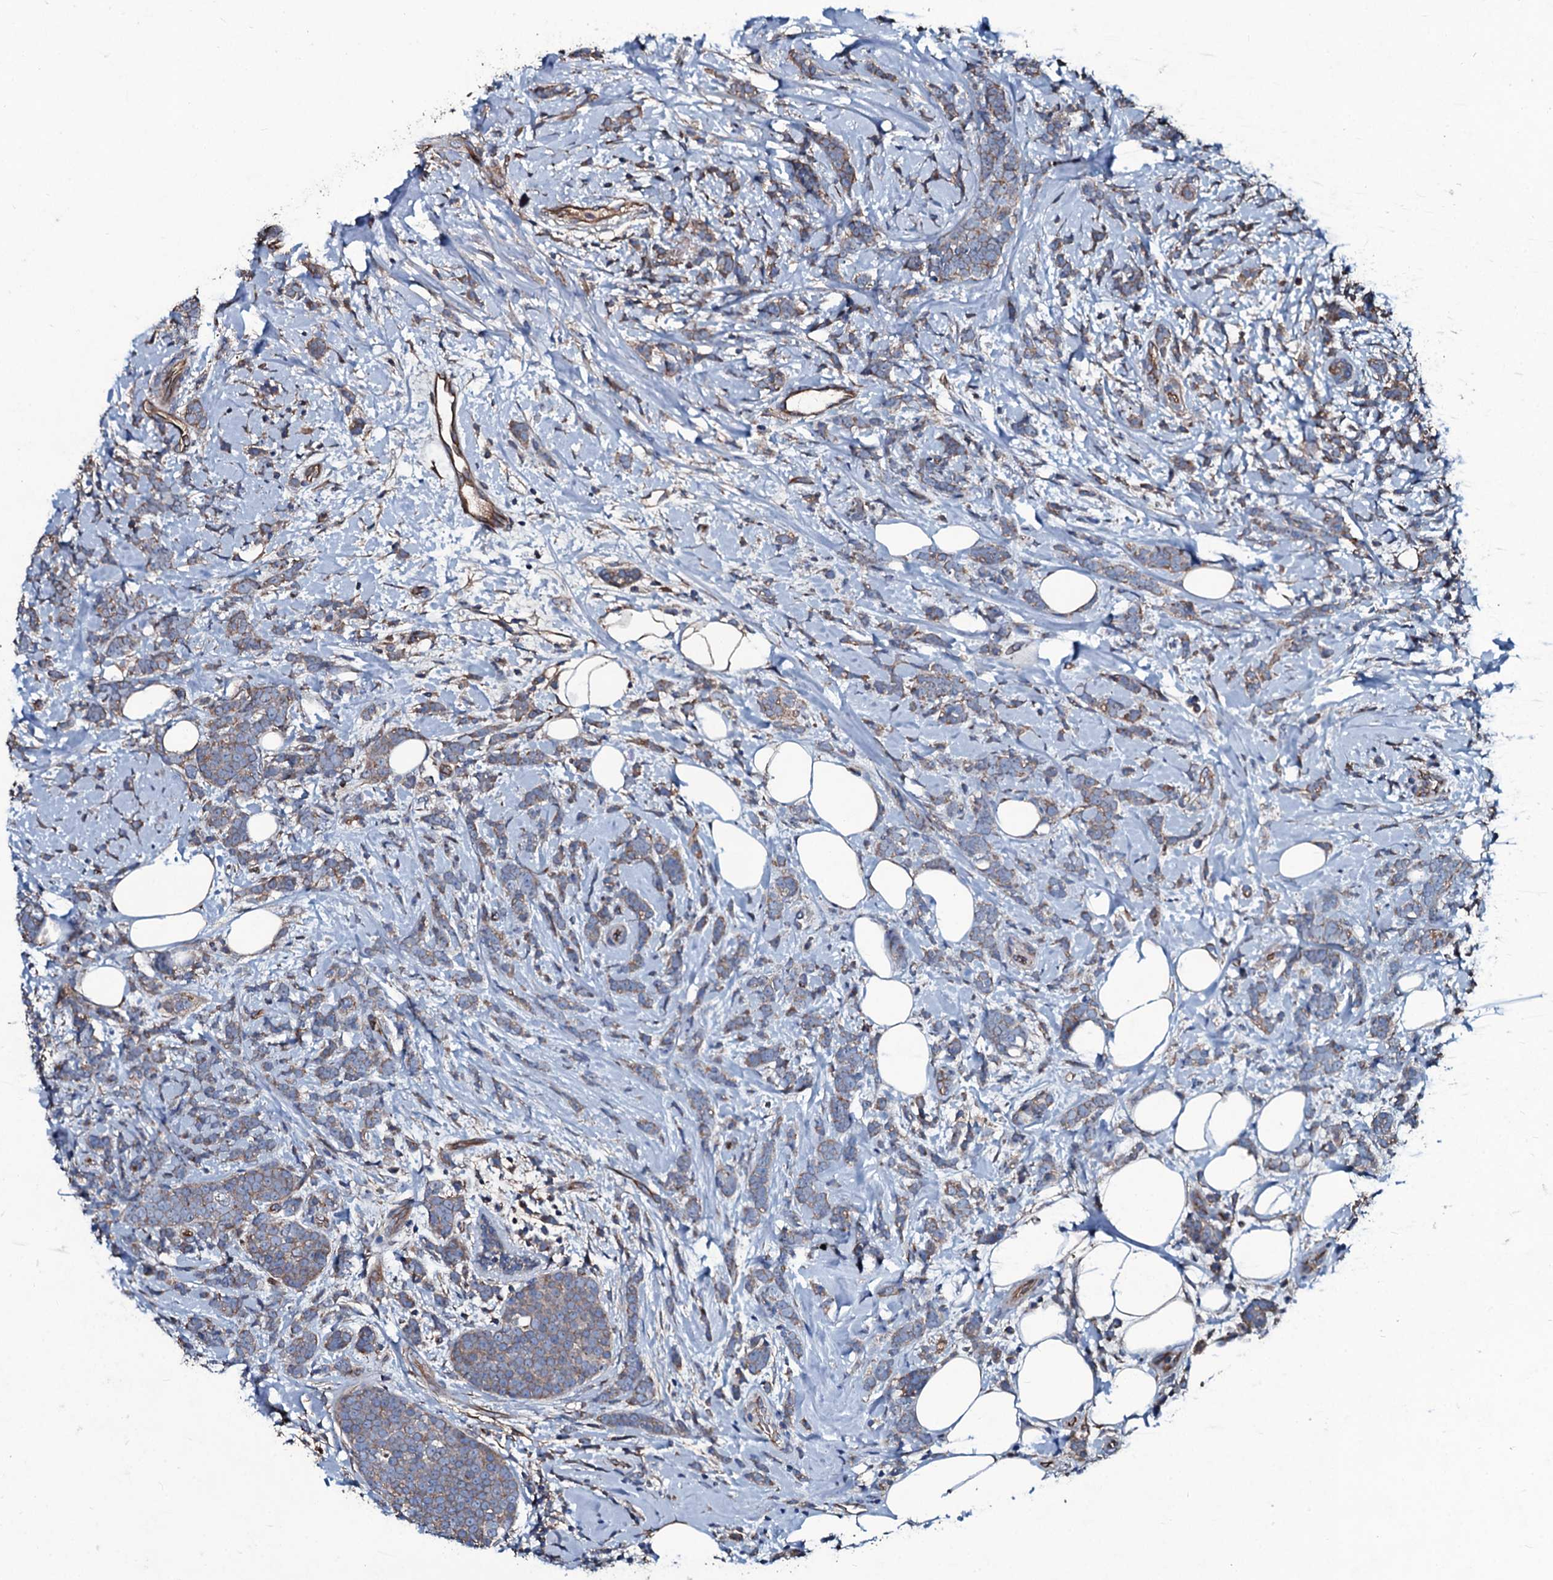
{"staining": {"intensity": "weak", "quantity": ">75%", "location": "cytoplasmic/membranous"}, "tissue": "breast cancer", "cell_type": "Tumor cells", "image_type": "cancer", "snomed": [{"axis": "morphology", "description": "Lobular carcinoma"}, {"axis": "topography", "description": "Breast"}], "caption": "Weak cytoplasmic/membranous expression is appreciated in about >75% of tumor cells in lobular carcinoma (breast). The staining was performed using DAB, with brown indicating positive protein expression. Nuclei are stained blue with hematoxylin.", "gene": "DMAC2", "patient": {"sex": "female", "age": 58}}